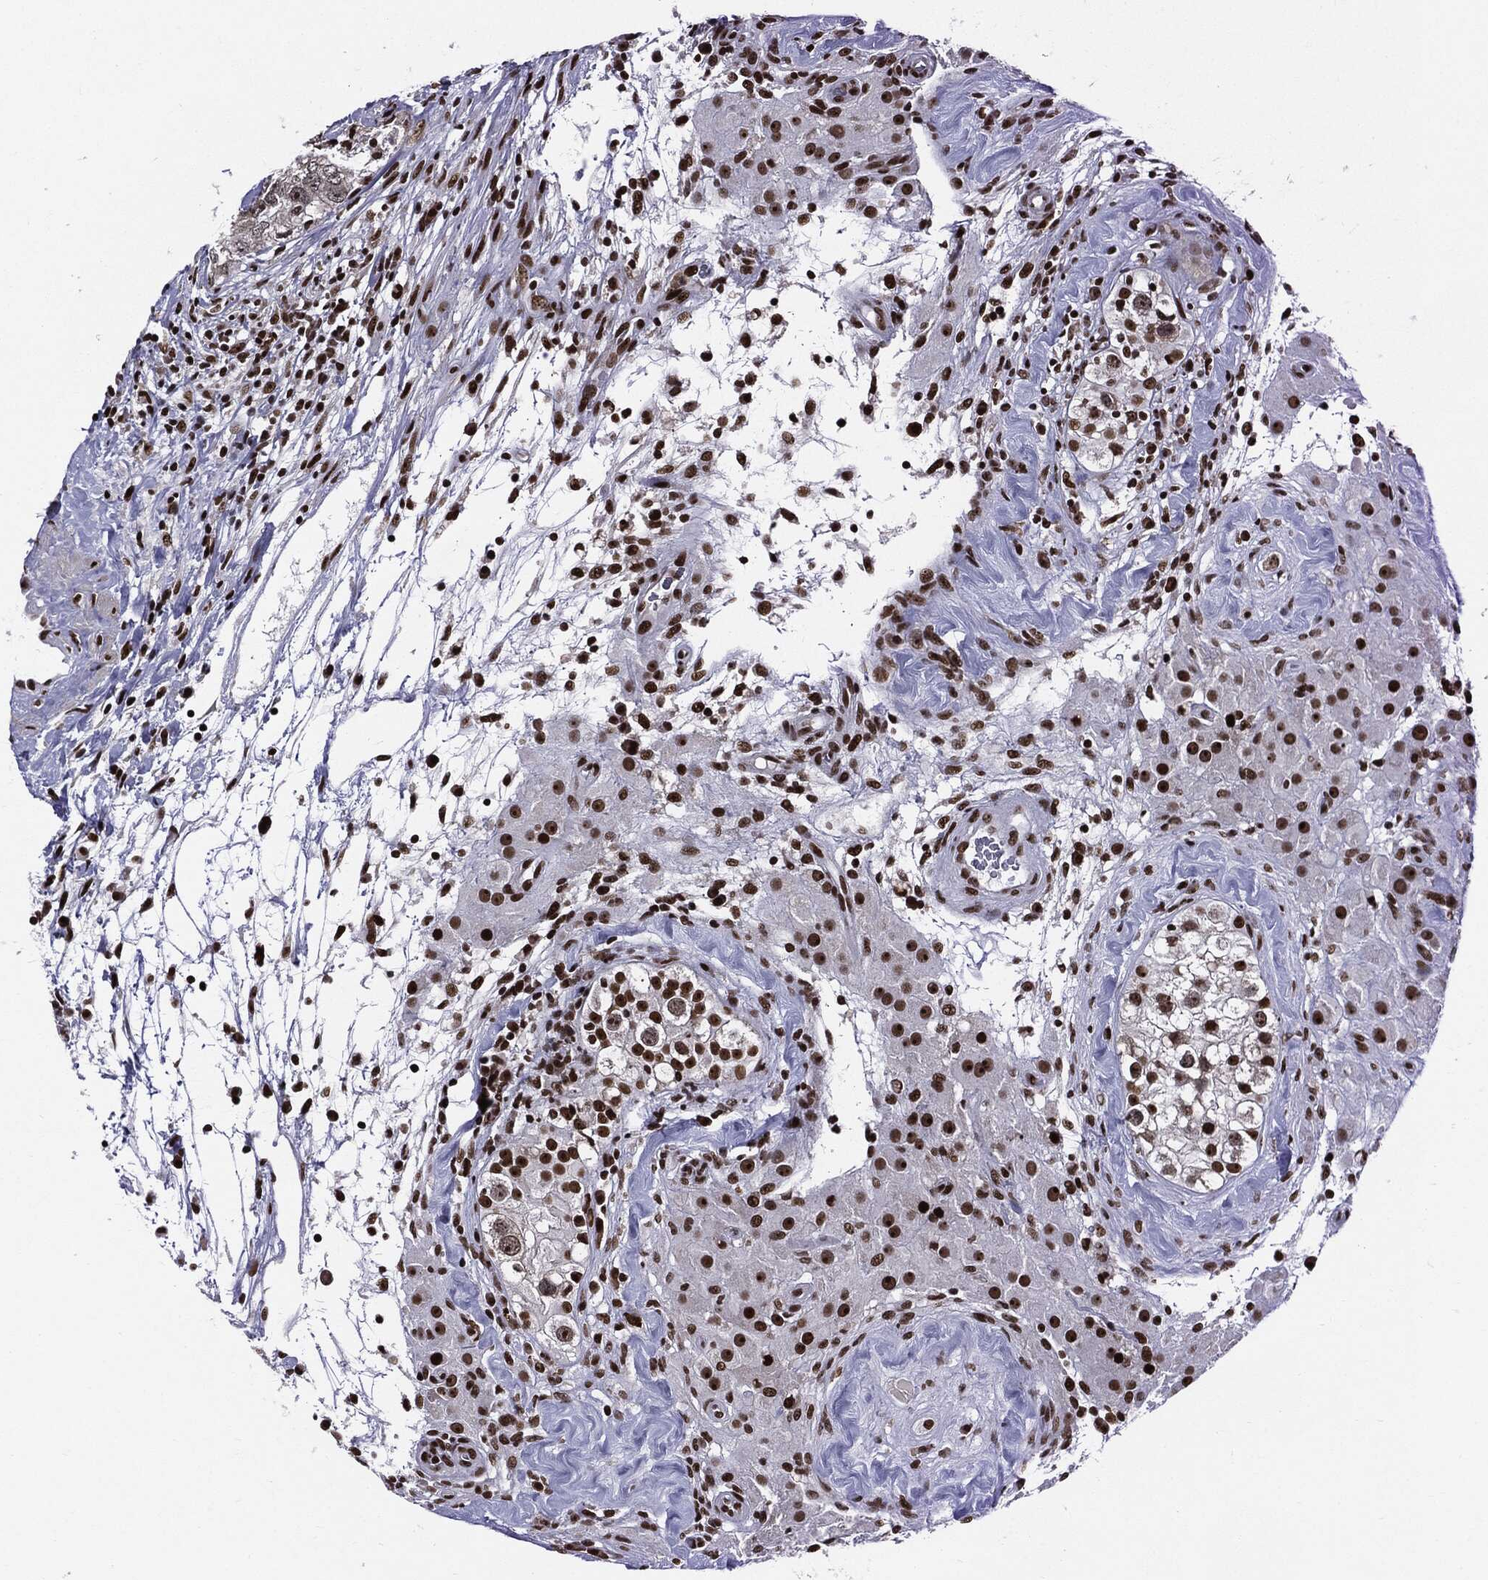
{"staining": {"intensity": "strong", "quantity": "25%-75%", "location": "nuclear"}, "tissue": "testis cancer", "cell_type": "Tumor cells", "image_type": "cancer", "snomed": [{"axis": "morphology", "description": "Seminoma, NOS"}, {"axis": "topography", "description": "Testis"}], "caption": "Seminoma (testis) was stained to show a protein in brown. There is high levels of strong nuclear expression in about 25%-75% of tumor cells.", "gene": "ZFP91", "patient": {"sex": "male", "age": 34}}